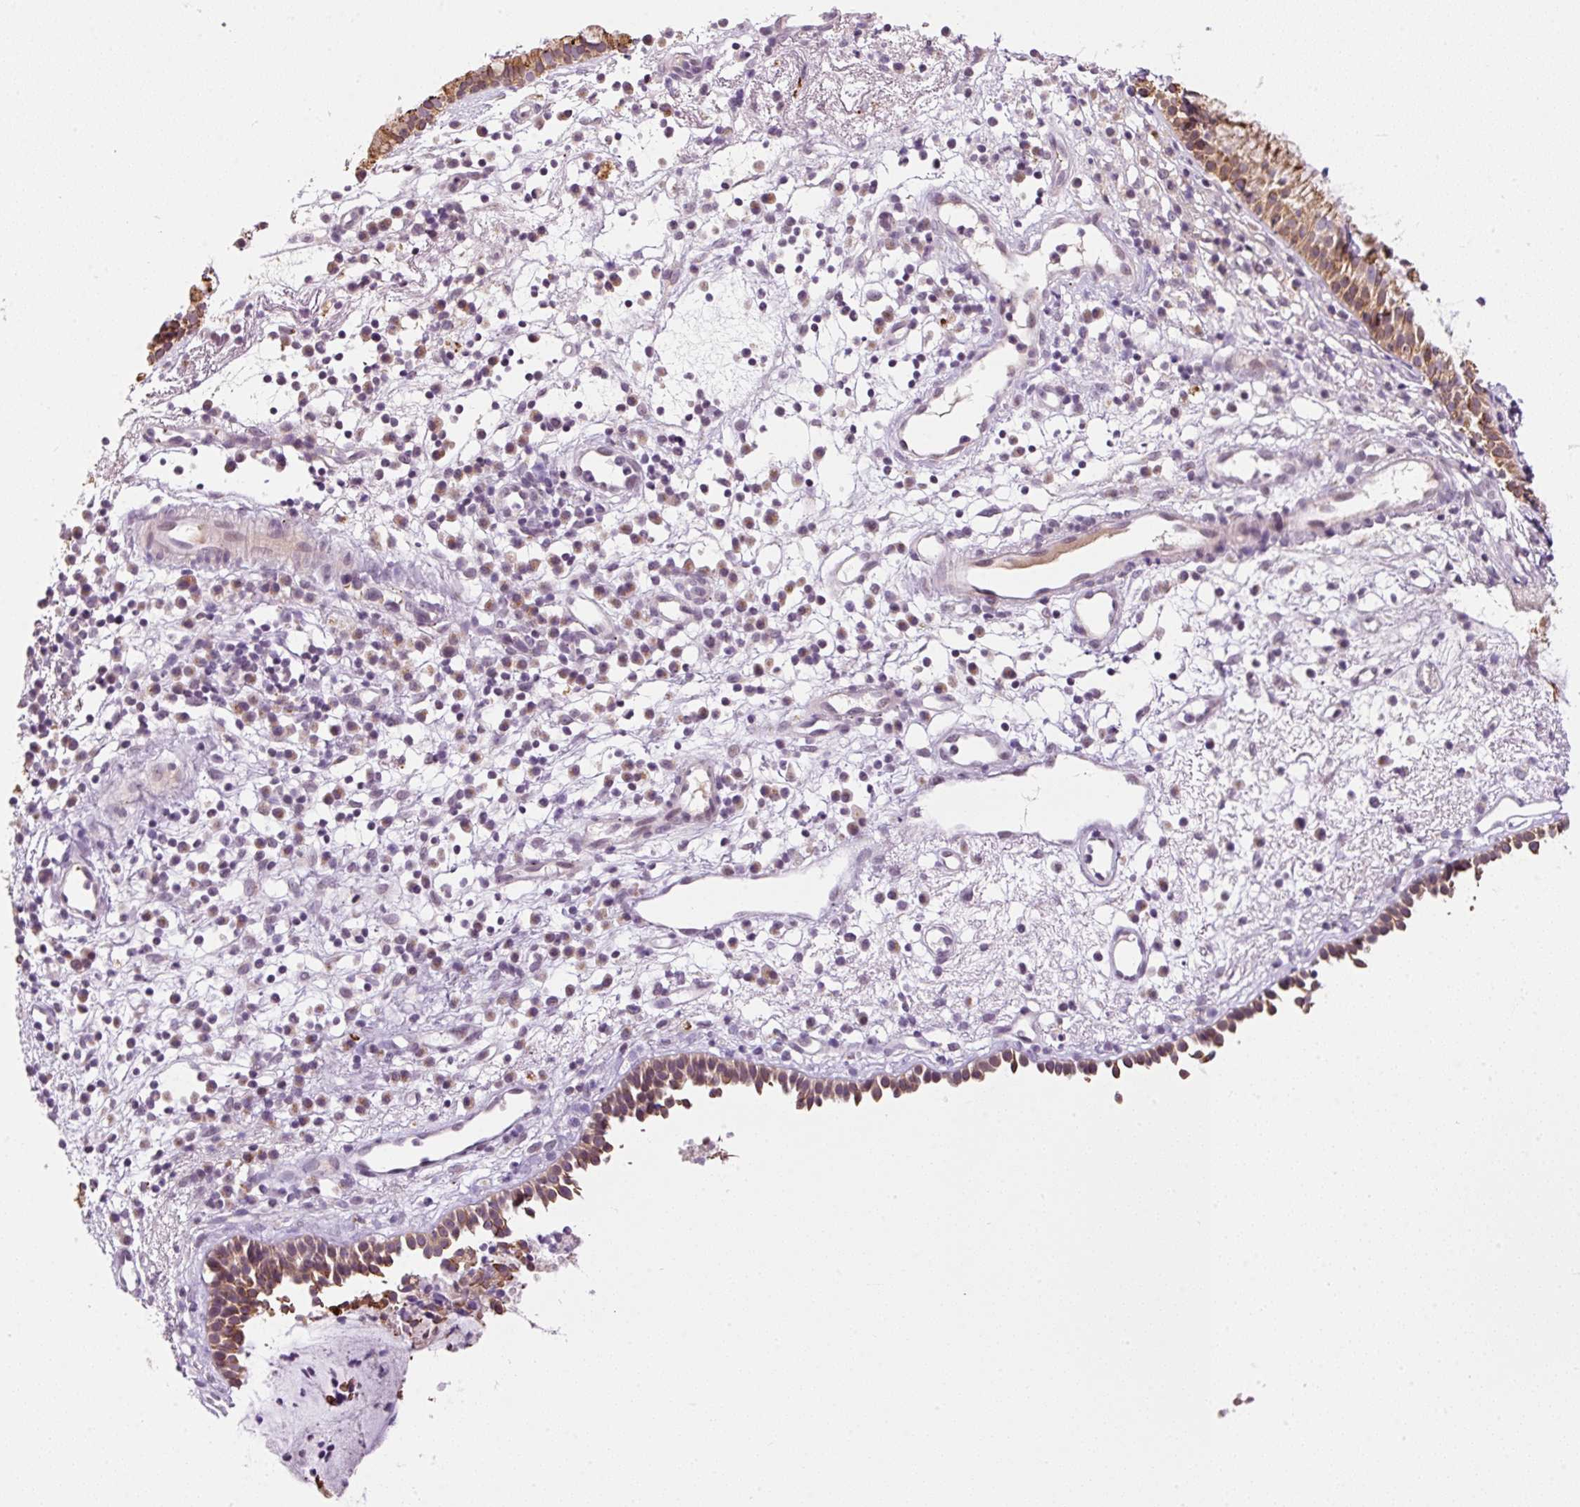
{"staining": {"intensity": "moderate", "quantity": ">75%", "location": "cytoplasmic/membranous"}, "tissue": "nasopharynx", "cell_type": "Respiratory epithelial cells", "image_type": "normal", "snomed": [{"axis": "morphology", "description": "Normal tissue, NOS"}, {"axis": "topography", "description": "Nasopharynx"}], "caption": "The histopathology image demonstrates immunohistochemical staining of benign nasopharynx. There is moderate cytoplasmic/membranous expression is present in approximately >75% of respiratory epithelial cells. (brown staining indicates protein expression, while blue staining denotes nuclei).", "gene": "ZNF639", "patient": {"sex": "male", "age": 21}}